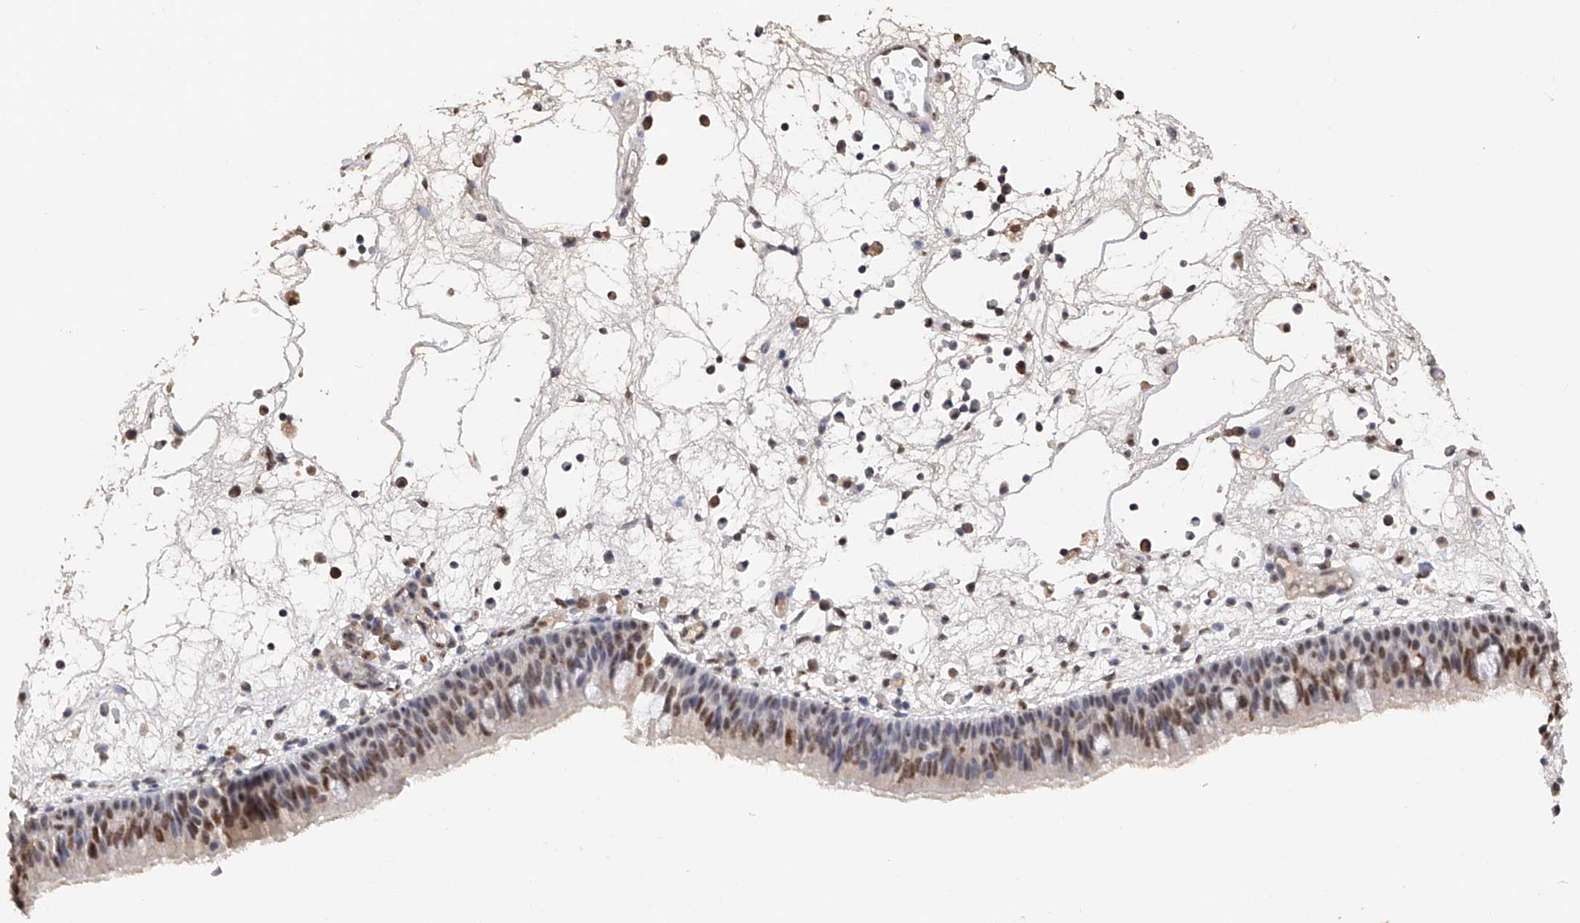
{"staining": {"intensity": "moderate", "quantity": "25%-75%", "location": "nuclear"}, "tissue": "nasopharynx", "cell_type": "Respiratory epithelial cells", "image_type": "normal", "snomed": [{"axis": "morphology", "description": "Normal tissue, NOS"}, {"axis": "morphology", "description": "Inflammation, NOS"}, {"axis": "morphology", "description": "Malignant melanoma, Metastatic site"}, {"axis": "topography", "description": "Nasopharynx"}], "caption": "A brown stain labels moderate nuclear positivity of a protein in respiratory epithelial cells of normal nasopharynx.", "gene": "DMAP1", "patient": {"sex": "male", "age": 70}}